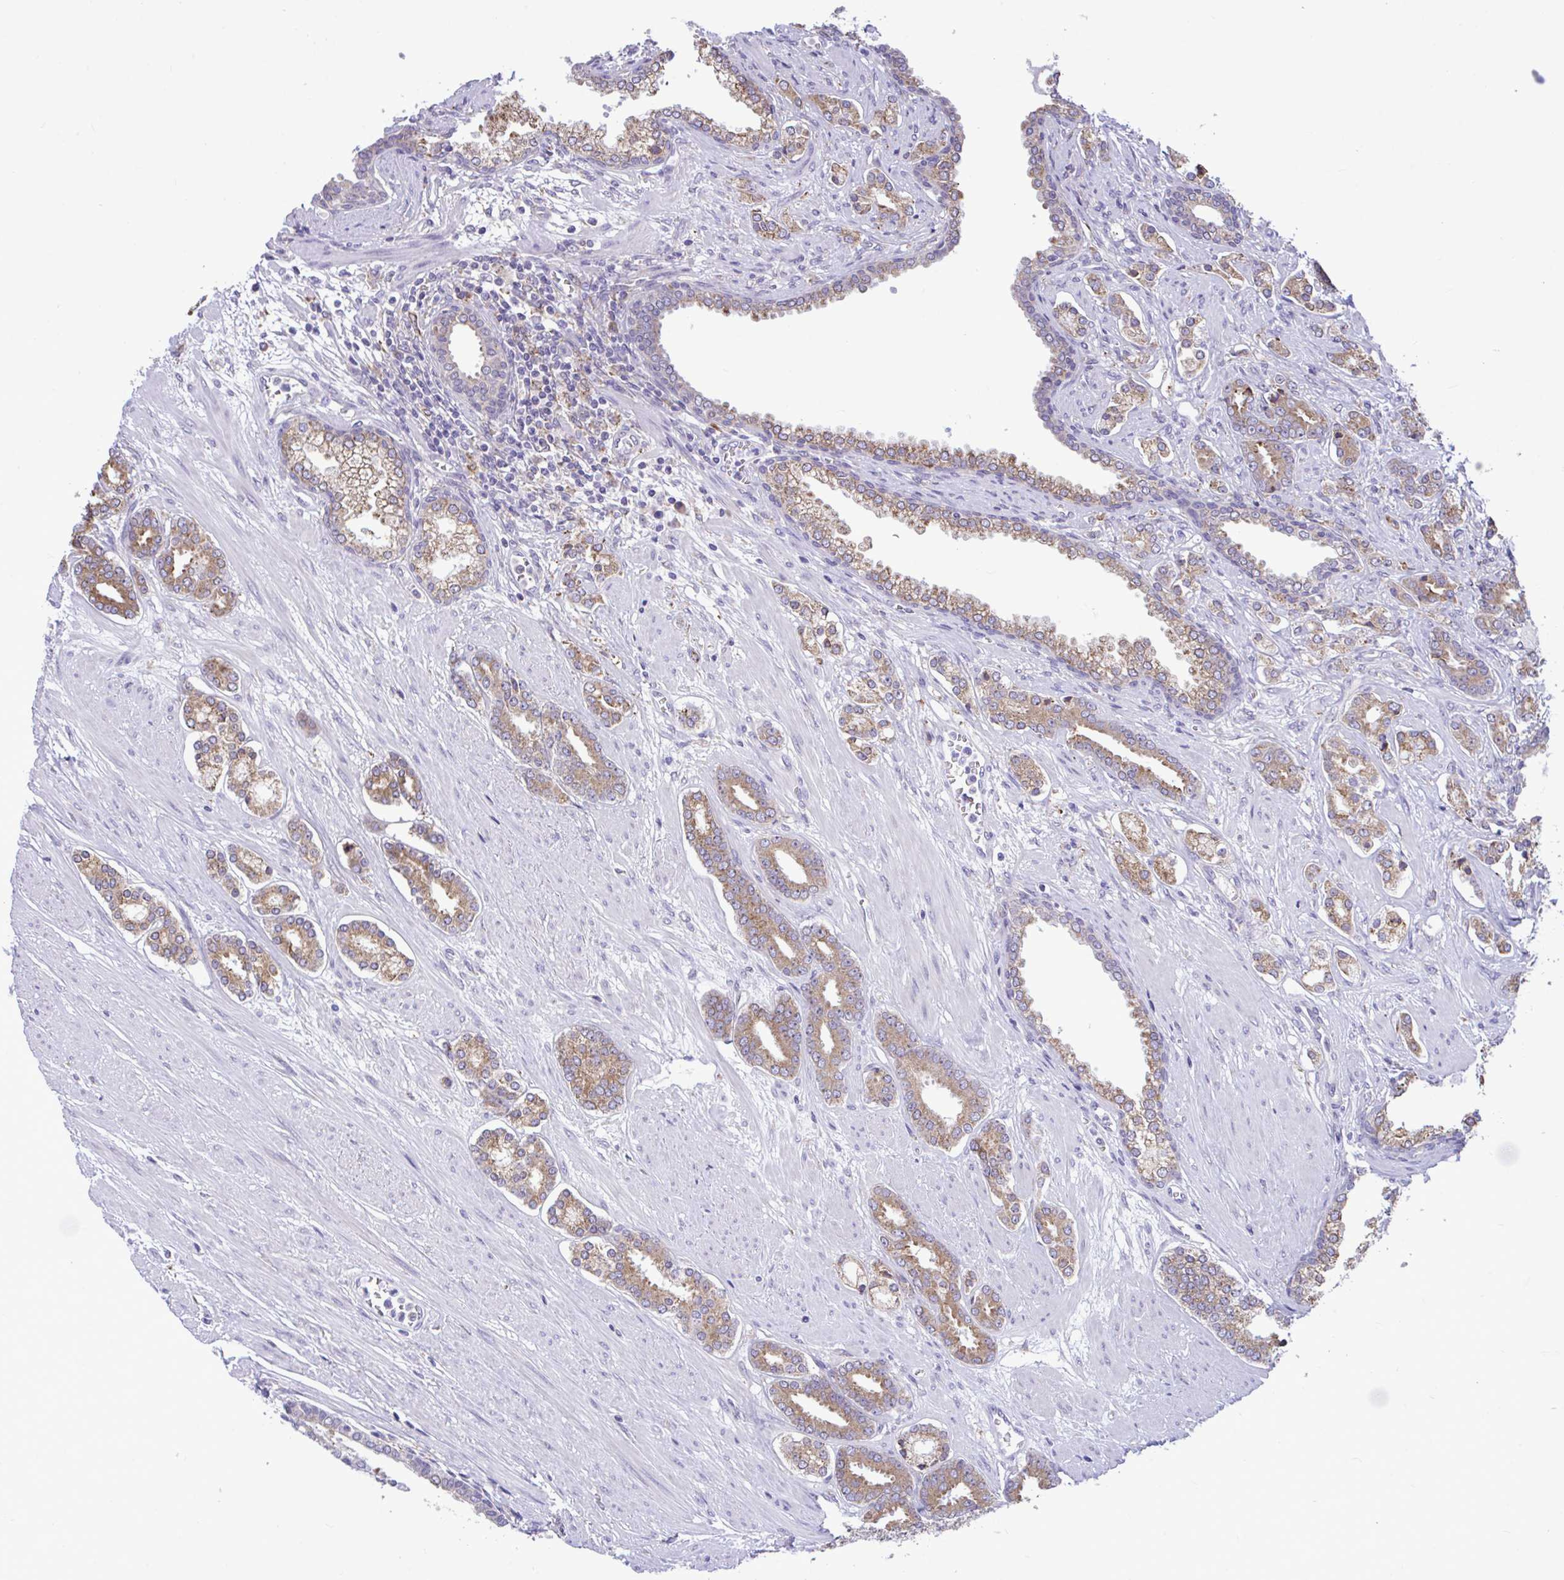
{"staining": {"intensity": "moderate", "quantity": ">75%", "location": "cytoplasmic/membranous"}, "tissue": "prostate cancer", "cell_type": "Tumor cells", "image_type": "cancer", "snomed": [{"axis": "morphology", "description": "Adenocarcinoma, High grade"}, {"axis": "topography", "description": "Prostate"}], "caption": "Immunohistochemical staining of adenocarcinoma (high-grade) (prostate) demonstrates medium levels of moderate cytoplasmic/membranous staining in about >75% of tumor cells.", "gene": "PIGK", "patient": {"sex": "male", "age": 60}}